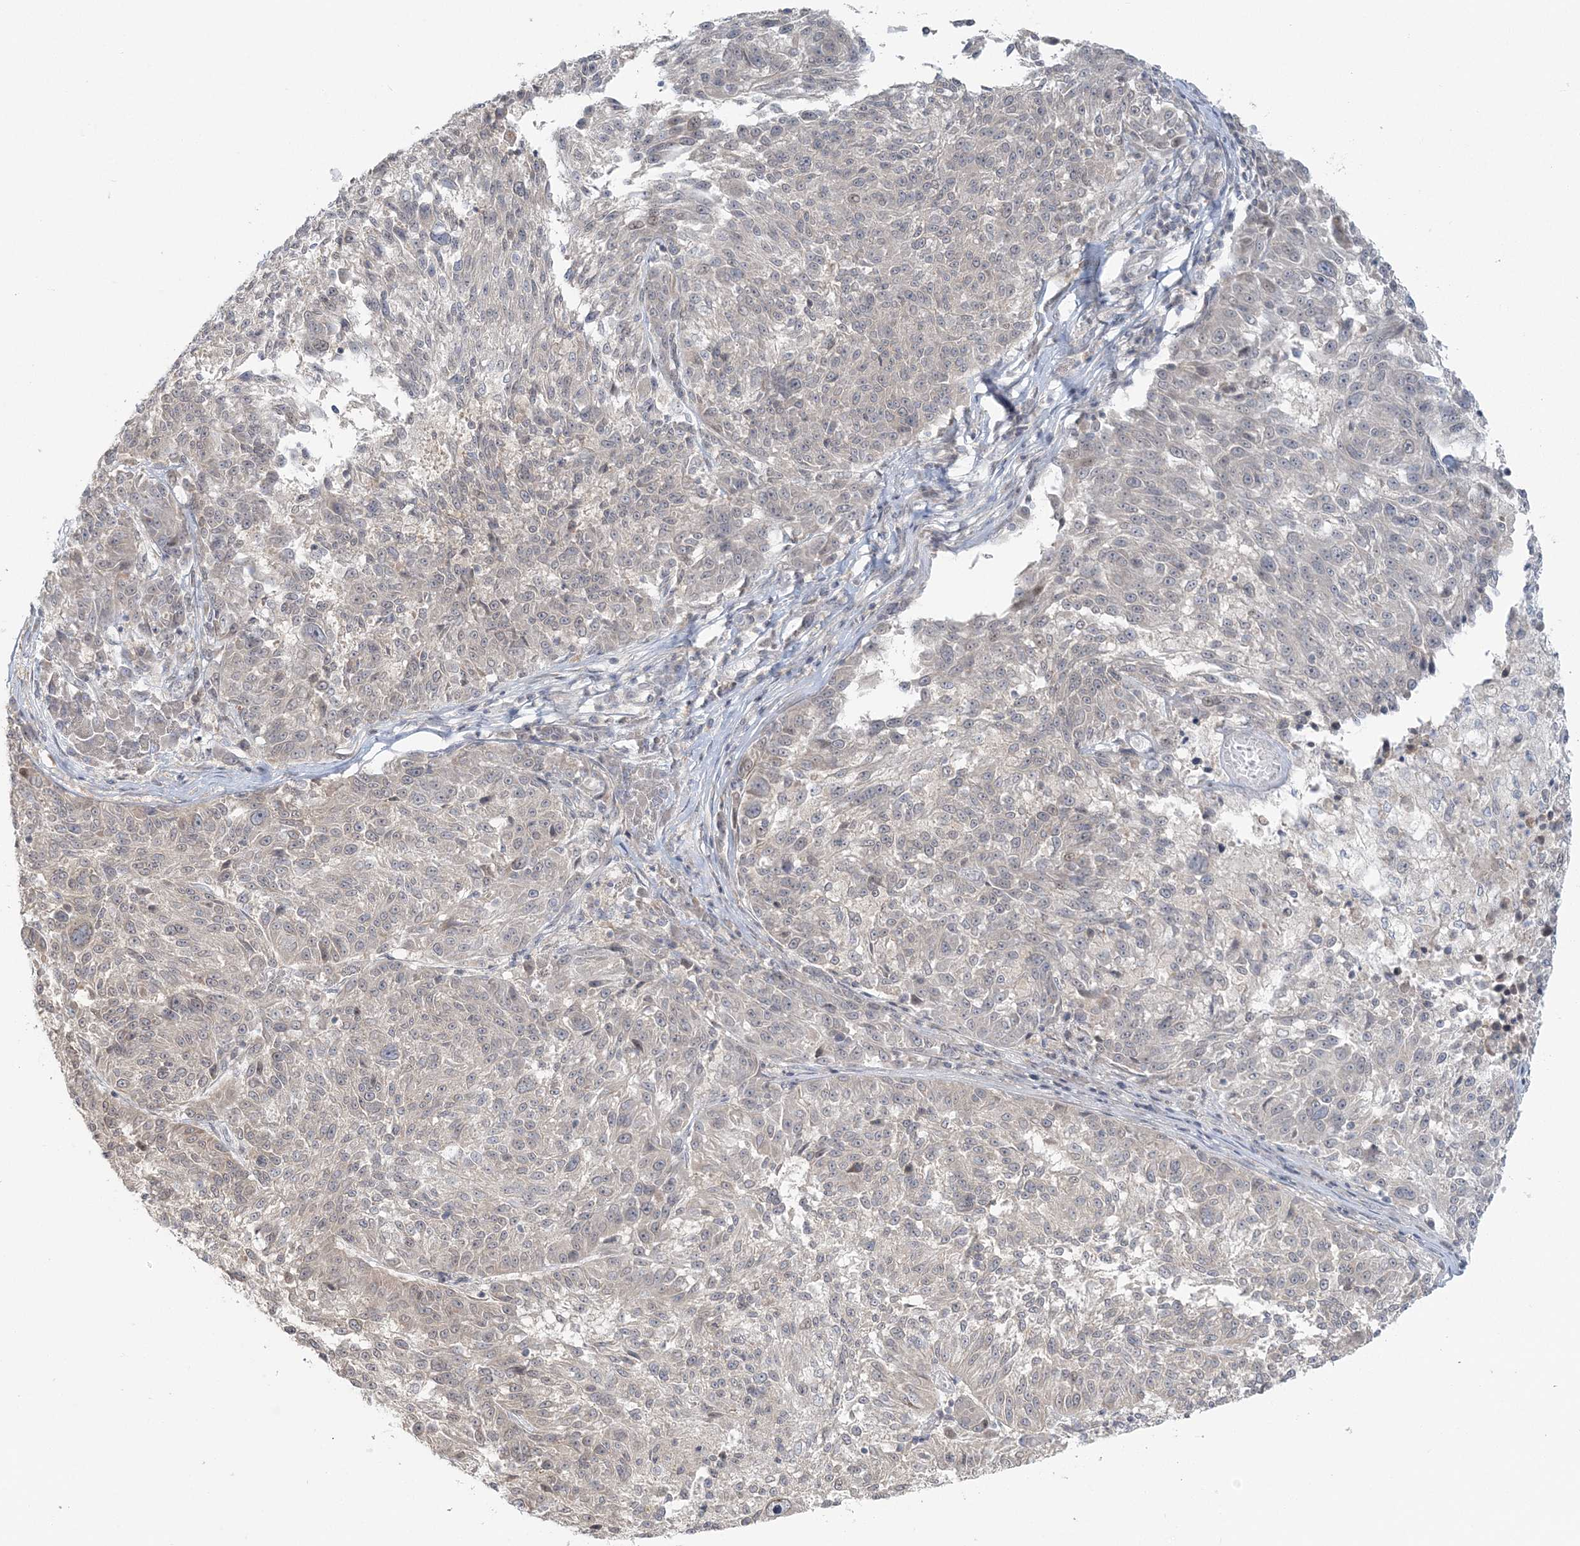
{"staining": {"intensity": "negative", "quantity": "none", "location": "none"}, "tissue": "melanoma", "cell_type": "Tumor cells", "image_type": "cancer", "snomed": [{"axis": "morphology", "description": "Malignant melanoma, NOS"}, {"axis": "topography", "description": "Skin"}], "caption": "An image of malignant melanoma stained for a protein shows no brown staining in tumor cells.", "gene": "BLTP3A", "patient": {"sex": "male", "age": 53}}